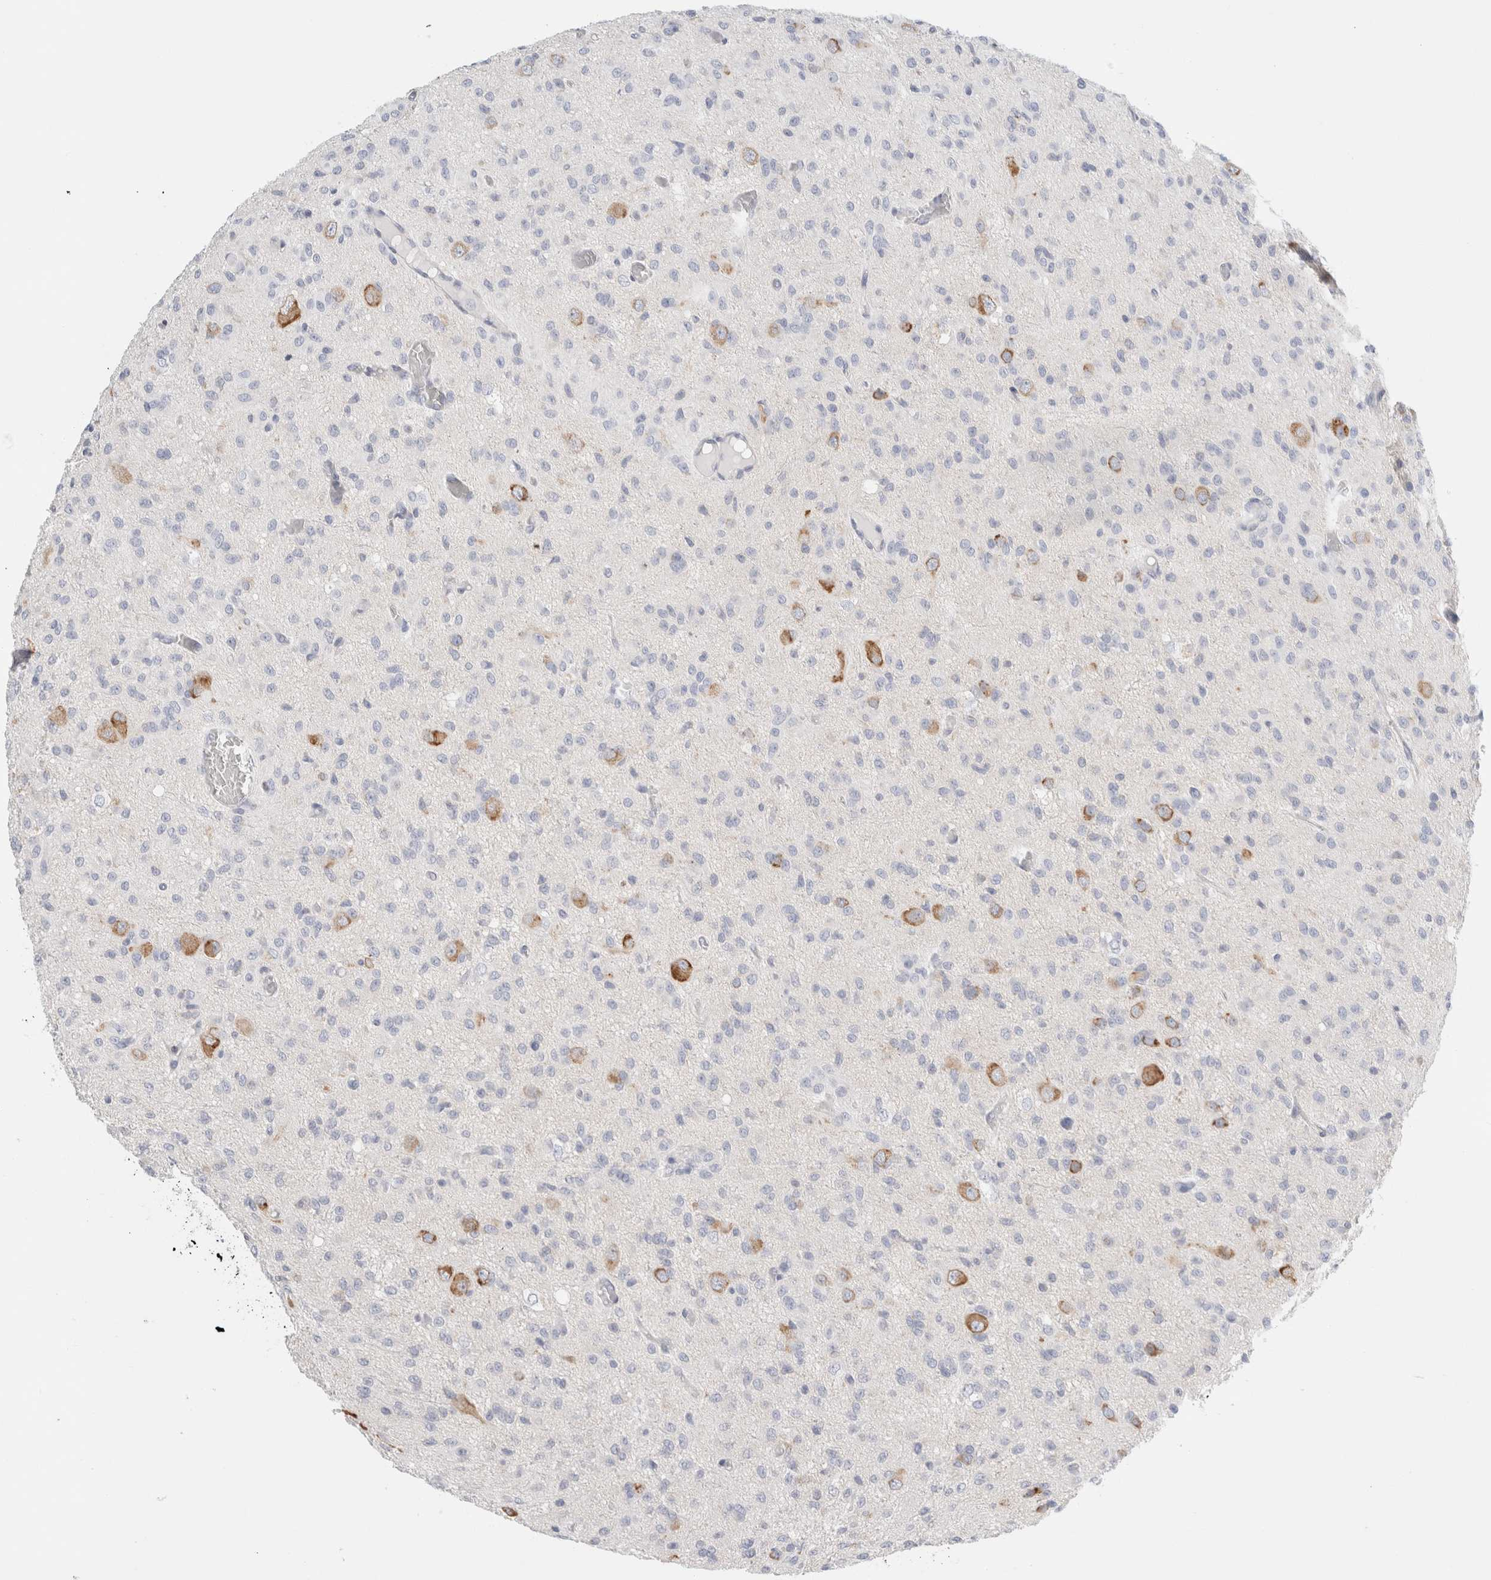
{"staining": {"intensity": "negative", "quantity": "none", "location": "none"}, "tissue": "glioma", "cell_type": "Tumor cells", "image_type": "cancer", "snomed": [{"axis": "morphology", "description": "Glioma, malignant, High grade"}, {"axis": "topography", "description": "Brain"}], "caption": "IHC image of neoplastic tissue: human malignant glioma (high-grade) stained with DAB demonstrates no significant protein expression in tumor cells. (DAB immunohistochemistry (IHC) with hematoxylin counter stain).", "gene": "CSK", "patient": {"sex": "female", "age": 59}}